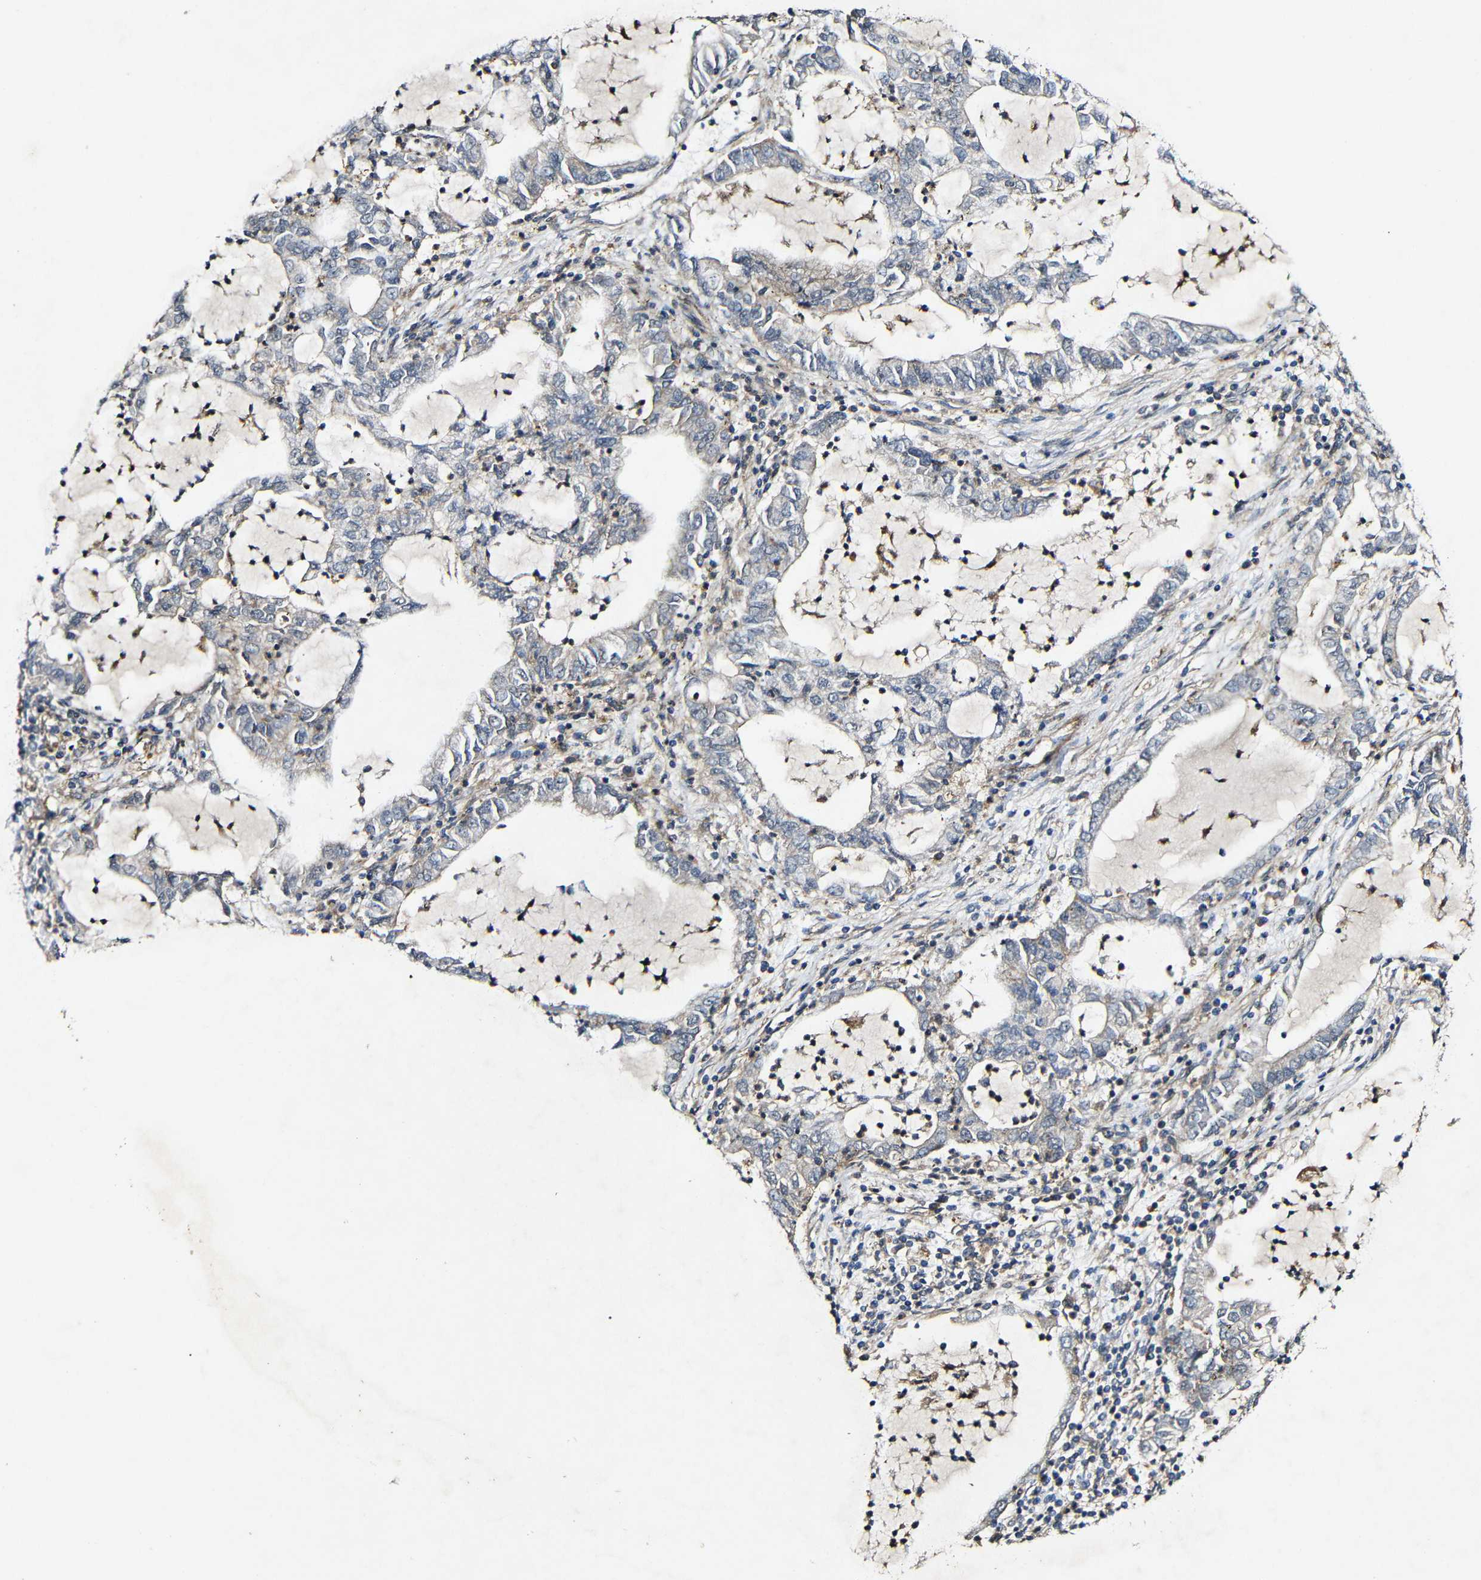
{"staining": {"intensity": "negative", "quantity": "none", "location": "none"}, "tissue": "lung cancer", "cell_type": "Tumor cells", "image_type": "cancer", "snomed": [{"axis": "morphology", "description": "Adenocarcinoma, NOS"}, {"axis": "topography", "description": "Lung"}], "caption": "Lung adenocarcinoma was stained to show a protein in brown. There is no significant expression in tumor cells.", "gene": "GSDME", "patient": {"sex": "female", "age": 51}}